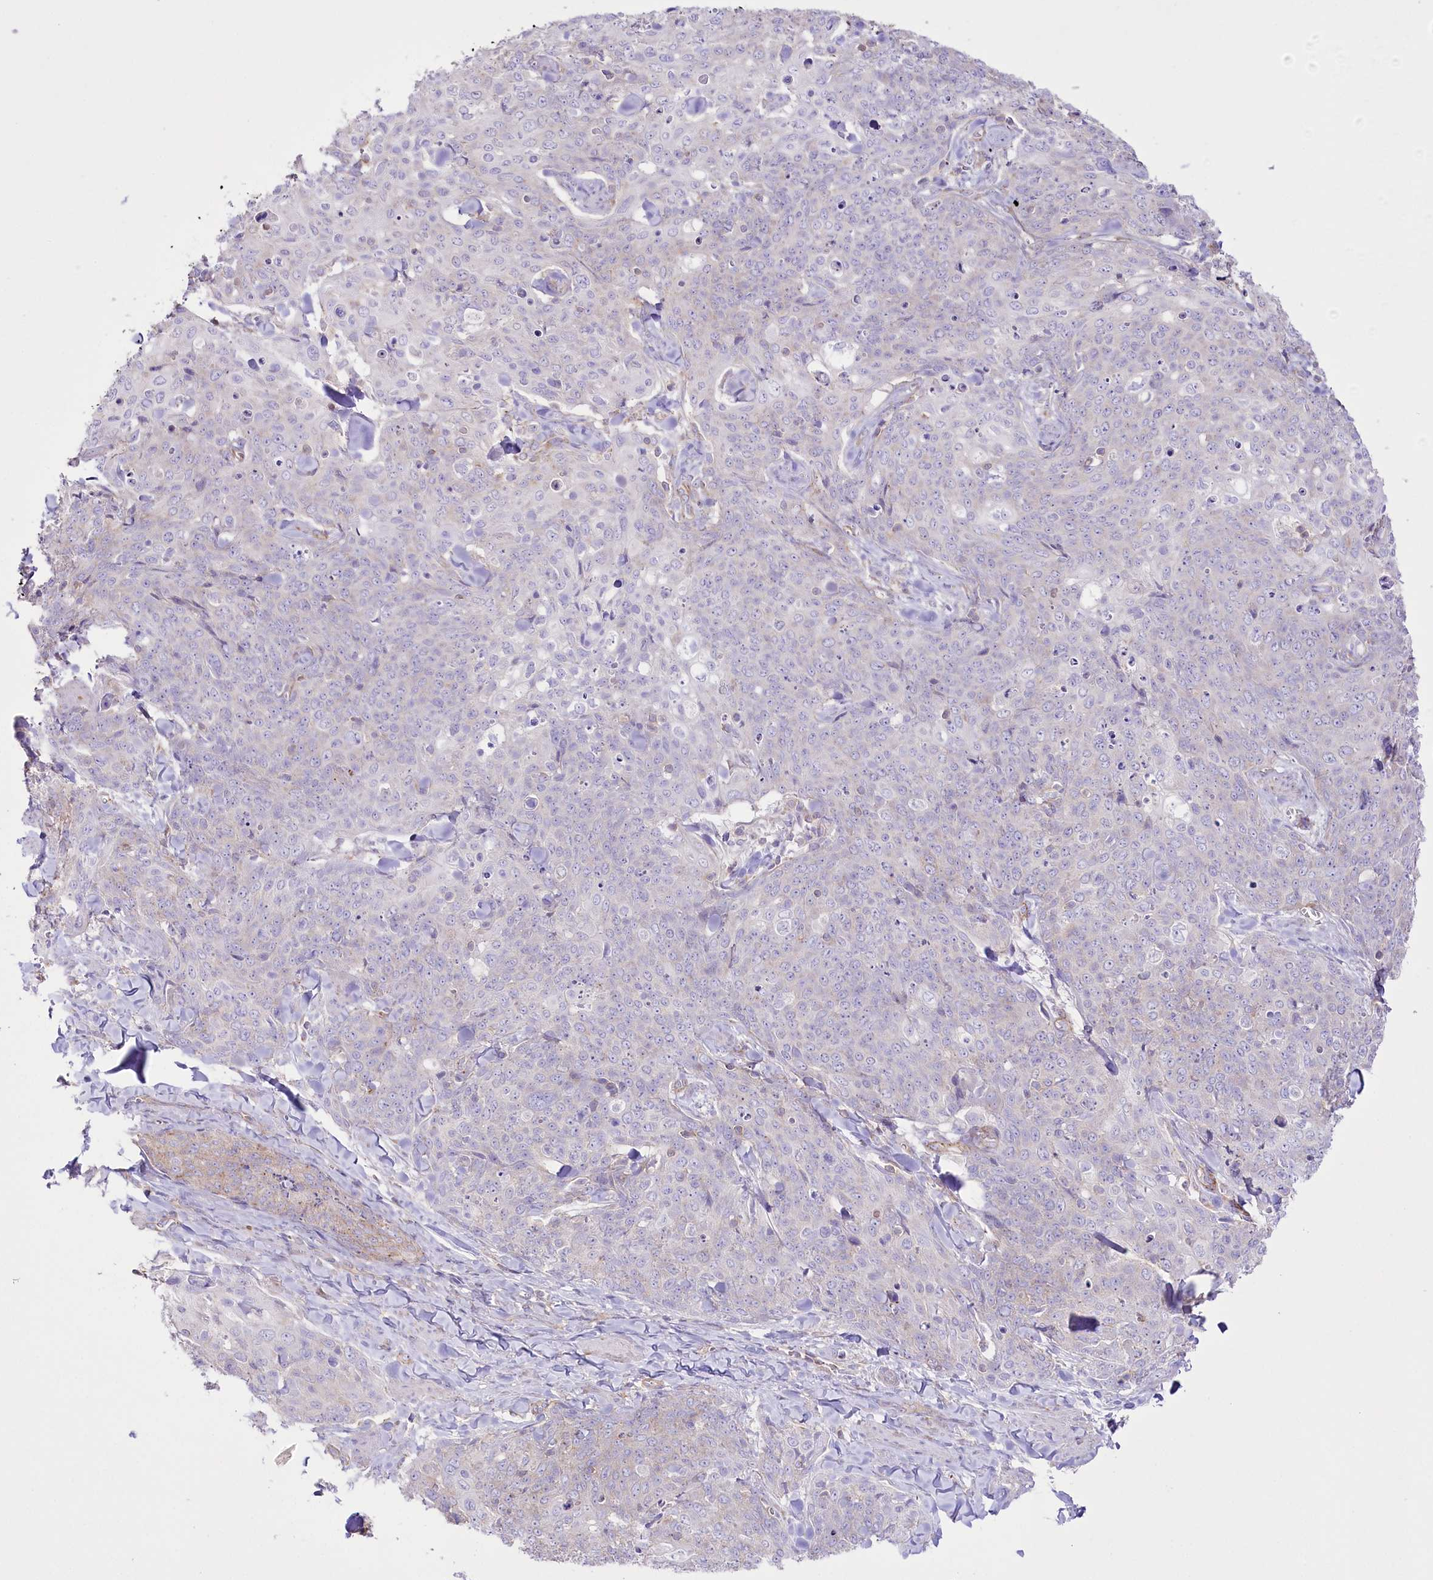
{"staining": {"intensity": "negative", "quantity": "none", "location": "none"}, "tissue": "skin cancer", "cell_type": "Tumor cells", "image_type": "cancer", "snomed": [{"axis": "morphology", "description": "Squamous cell carcinoma, NOS"}, {"axis": "topography", "description": "Skin"}, {"axis": "topography", "description": "Vulva"}], "caption": "Immunohistochemistry of squamous cell carcinoma (skin) displays no staining in tumor cells.", "gene": "FAM216A", "patient": {"sex": "female", "age": 85}}